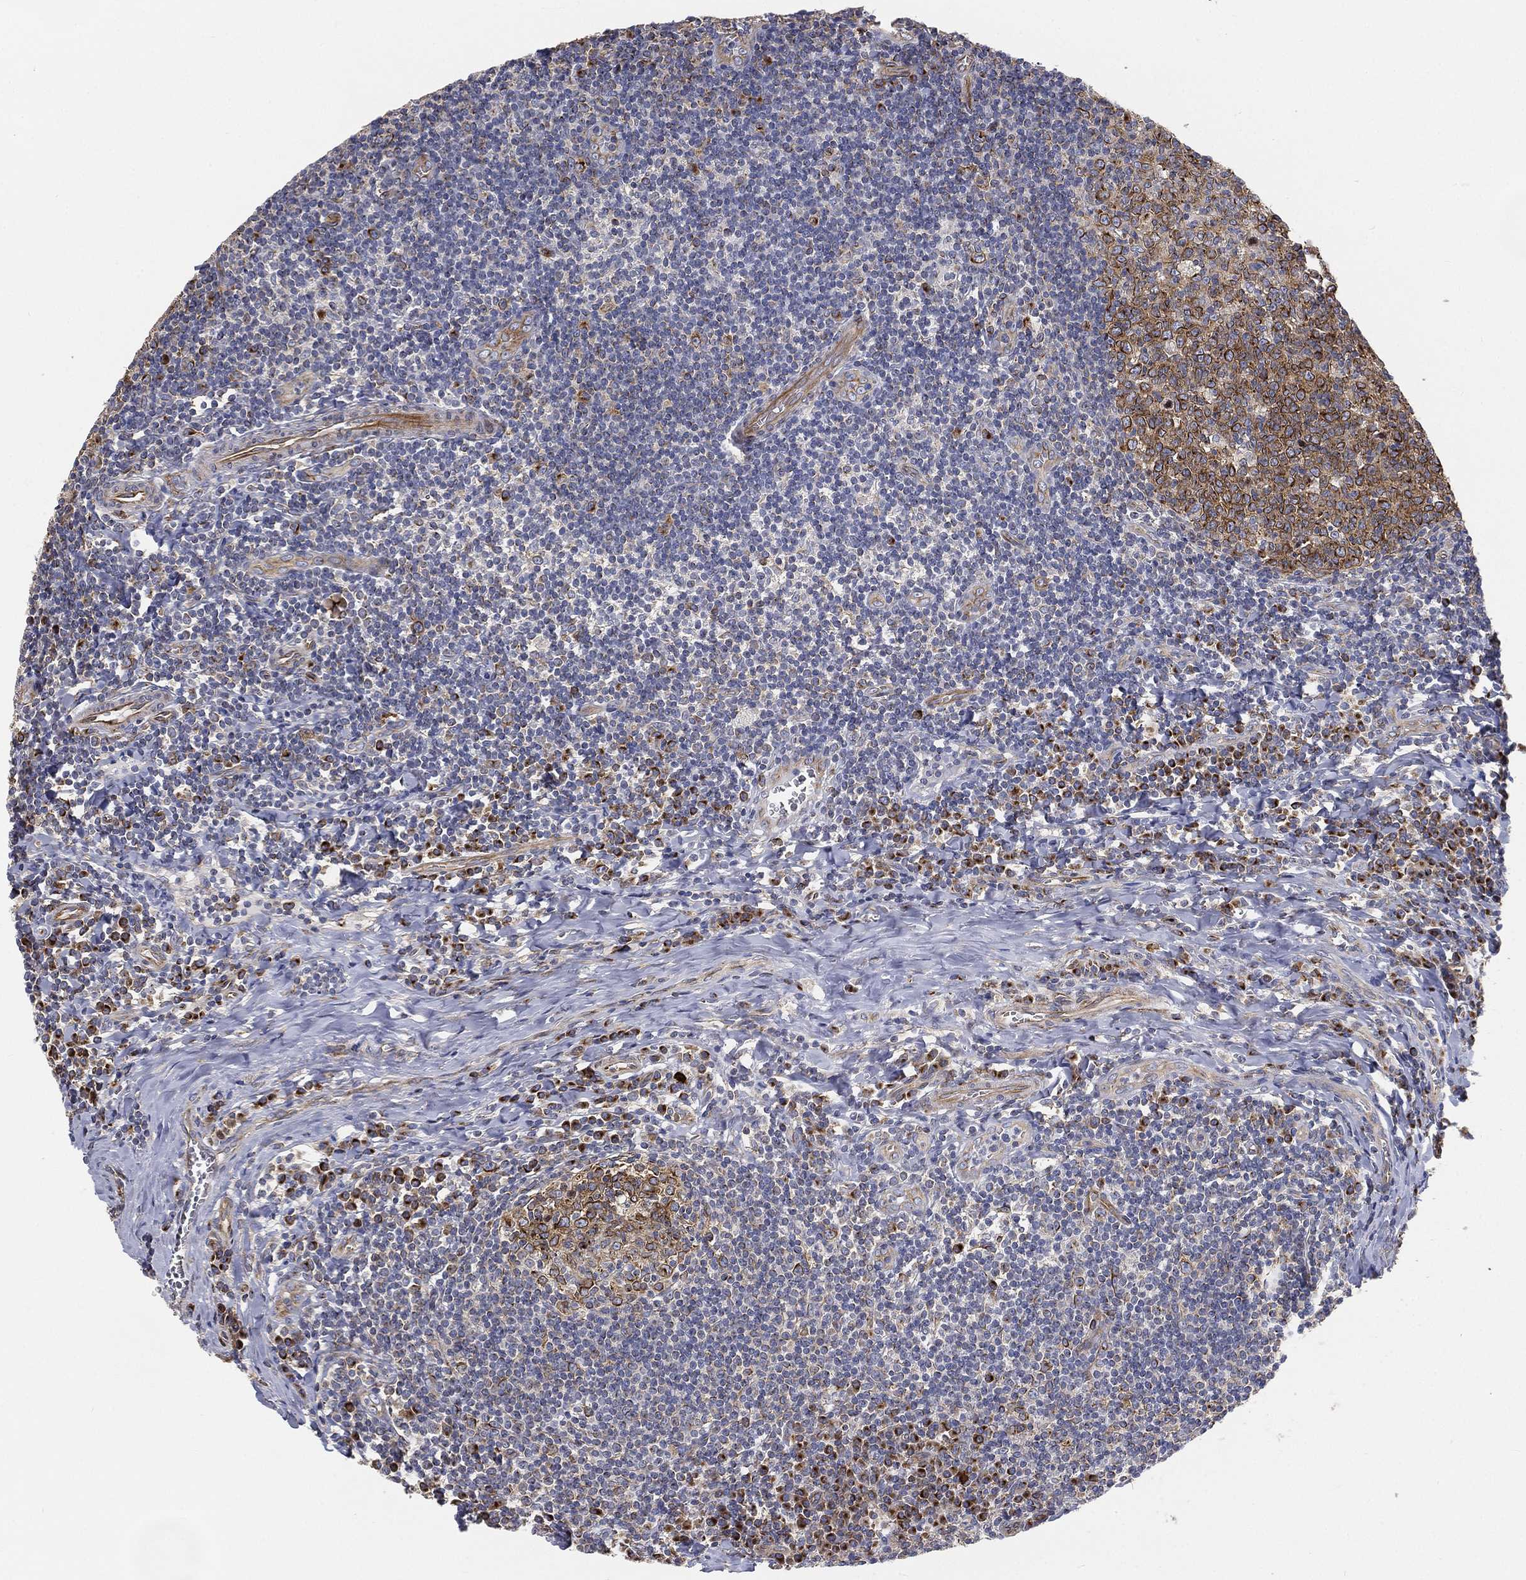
{"staining": {"intensity": "strong", "quantity": ">75%", "location": "cytoplasmic/membranous"}, "tissue": "tonsil", "cell_type": "Germinal center cells", "image_type": "normal", "snomed": [{"axis": "morphology", "description": "Normal tissue, NOS"}, {"axis": "morphology", "description": "Inflammation, NOS"}, {"axis": "topography", "description": "Tonsil"}], "caption": "Germinal center cells exhibit high levels of strong cytoplasmic/membranous staining in about >75% of cells in normal tonsil.", "gene": "TMEM25", "patient": {"sex": "female", "age": 31}}